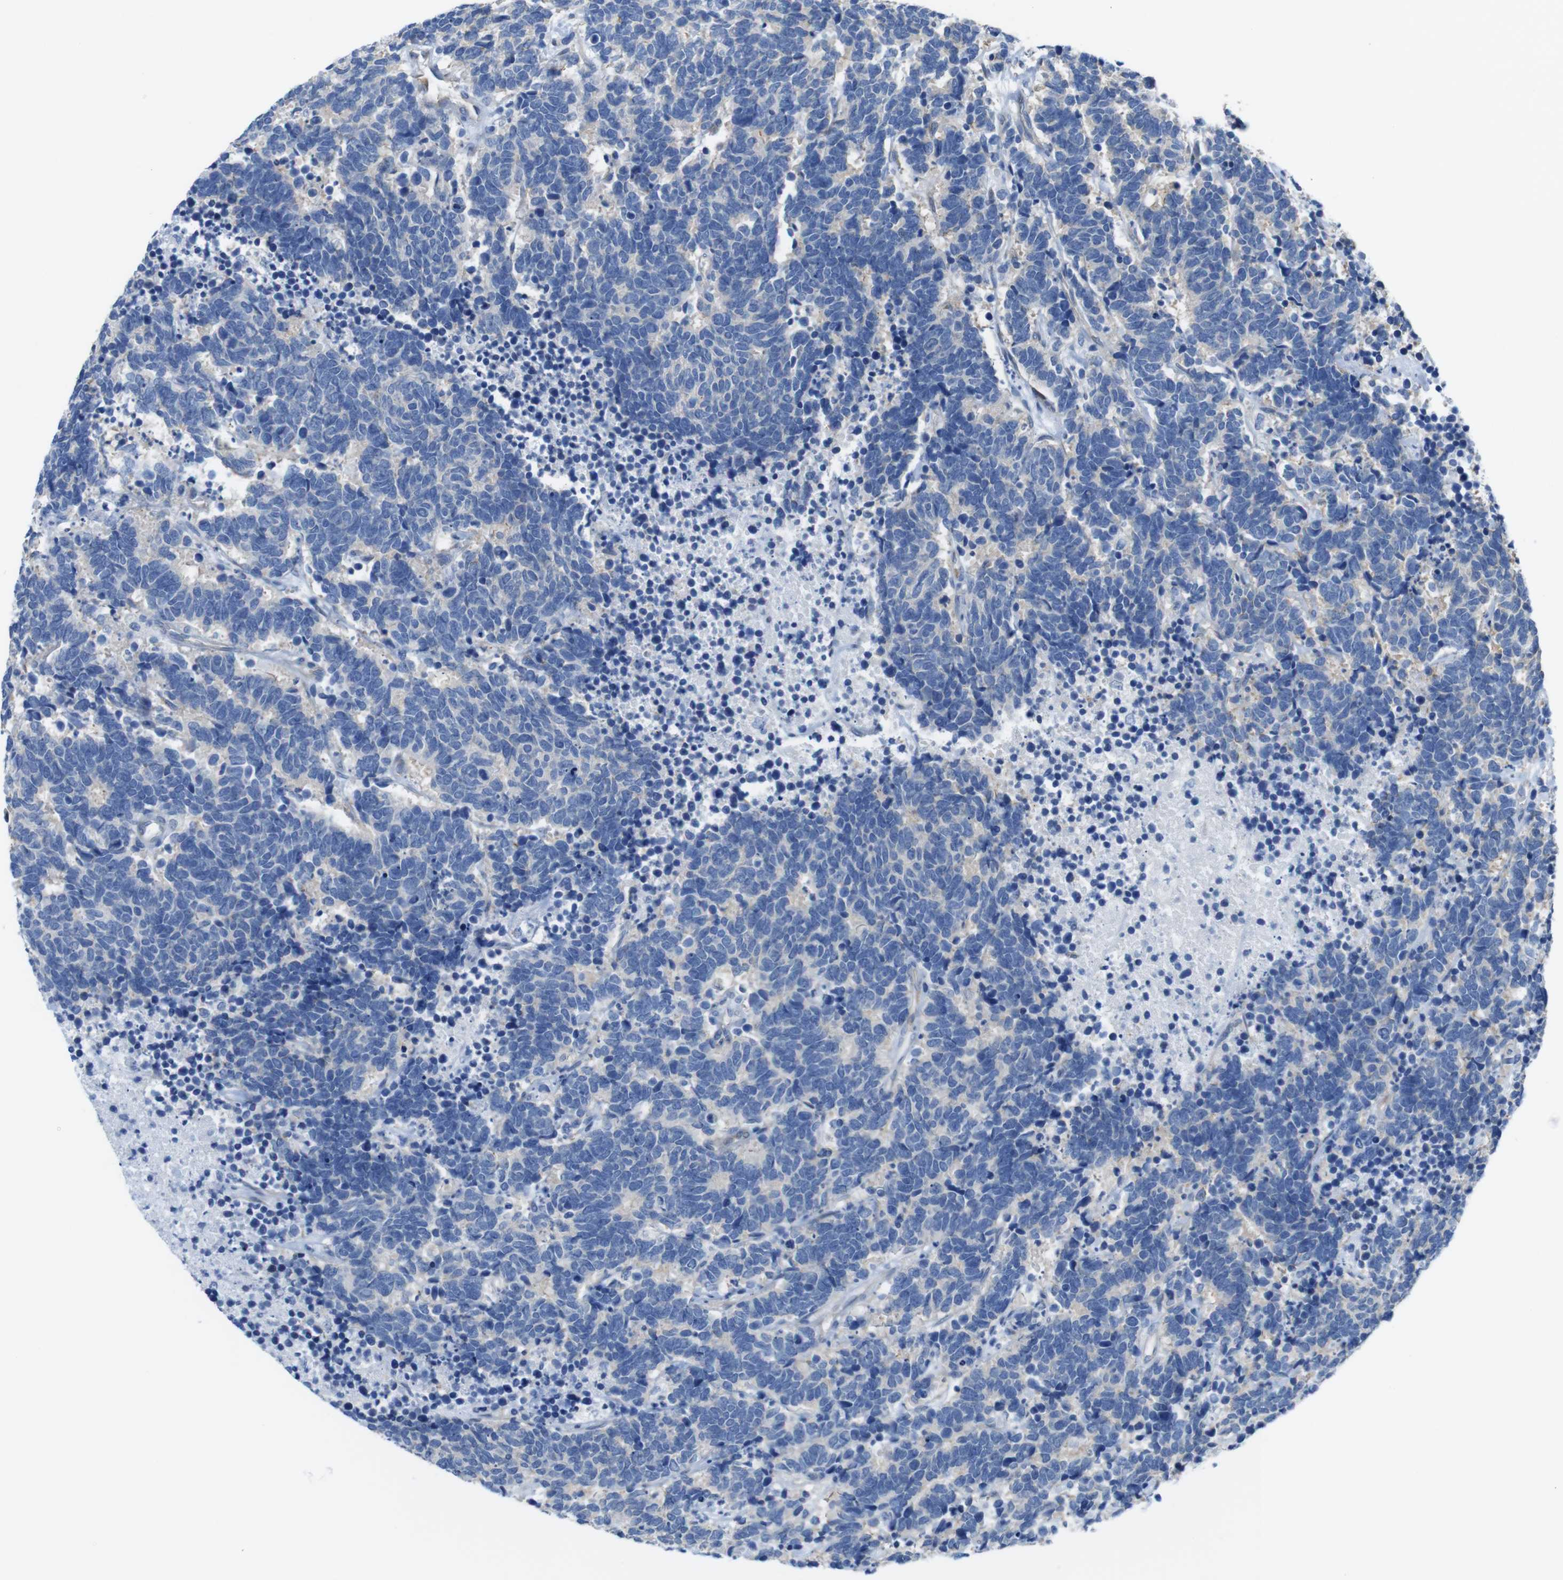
{"staining": {"intensity": "negative", "quantity": "none", "location": "none"}, "tissue": "carcinoid", "cell_type": "Tumor cells", "image_type": "cancer", "snomed": [{"axis": "morphology", "description": "Carcinoma, NOS"}, {"axis": "morphology", "description": "Carcinoid, malignant, NOS"}, {"axis": "topography", "description": "Urinary bladder"}], "caption": "Immunohistochemistry micrograph of neoplastic tissue: human carcinoma stained with DAB reveals no significant protein positivity in tumor cells.", "gene": "CDH8", "patient": {"sex": "male", "age": 57}}